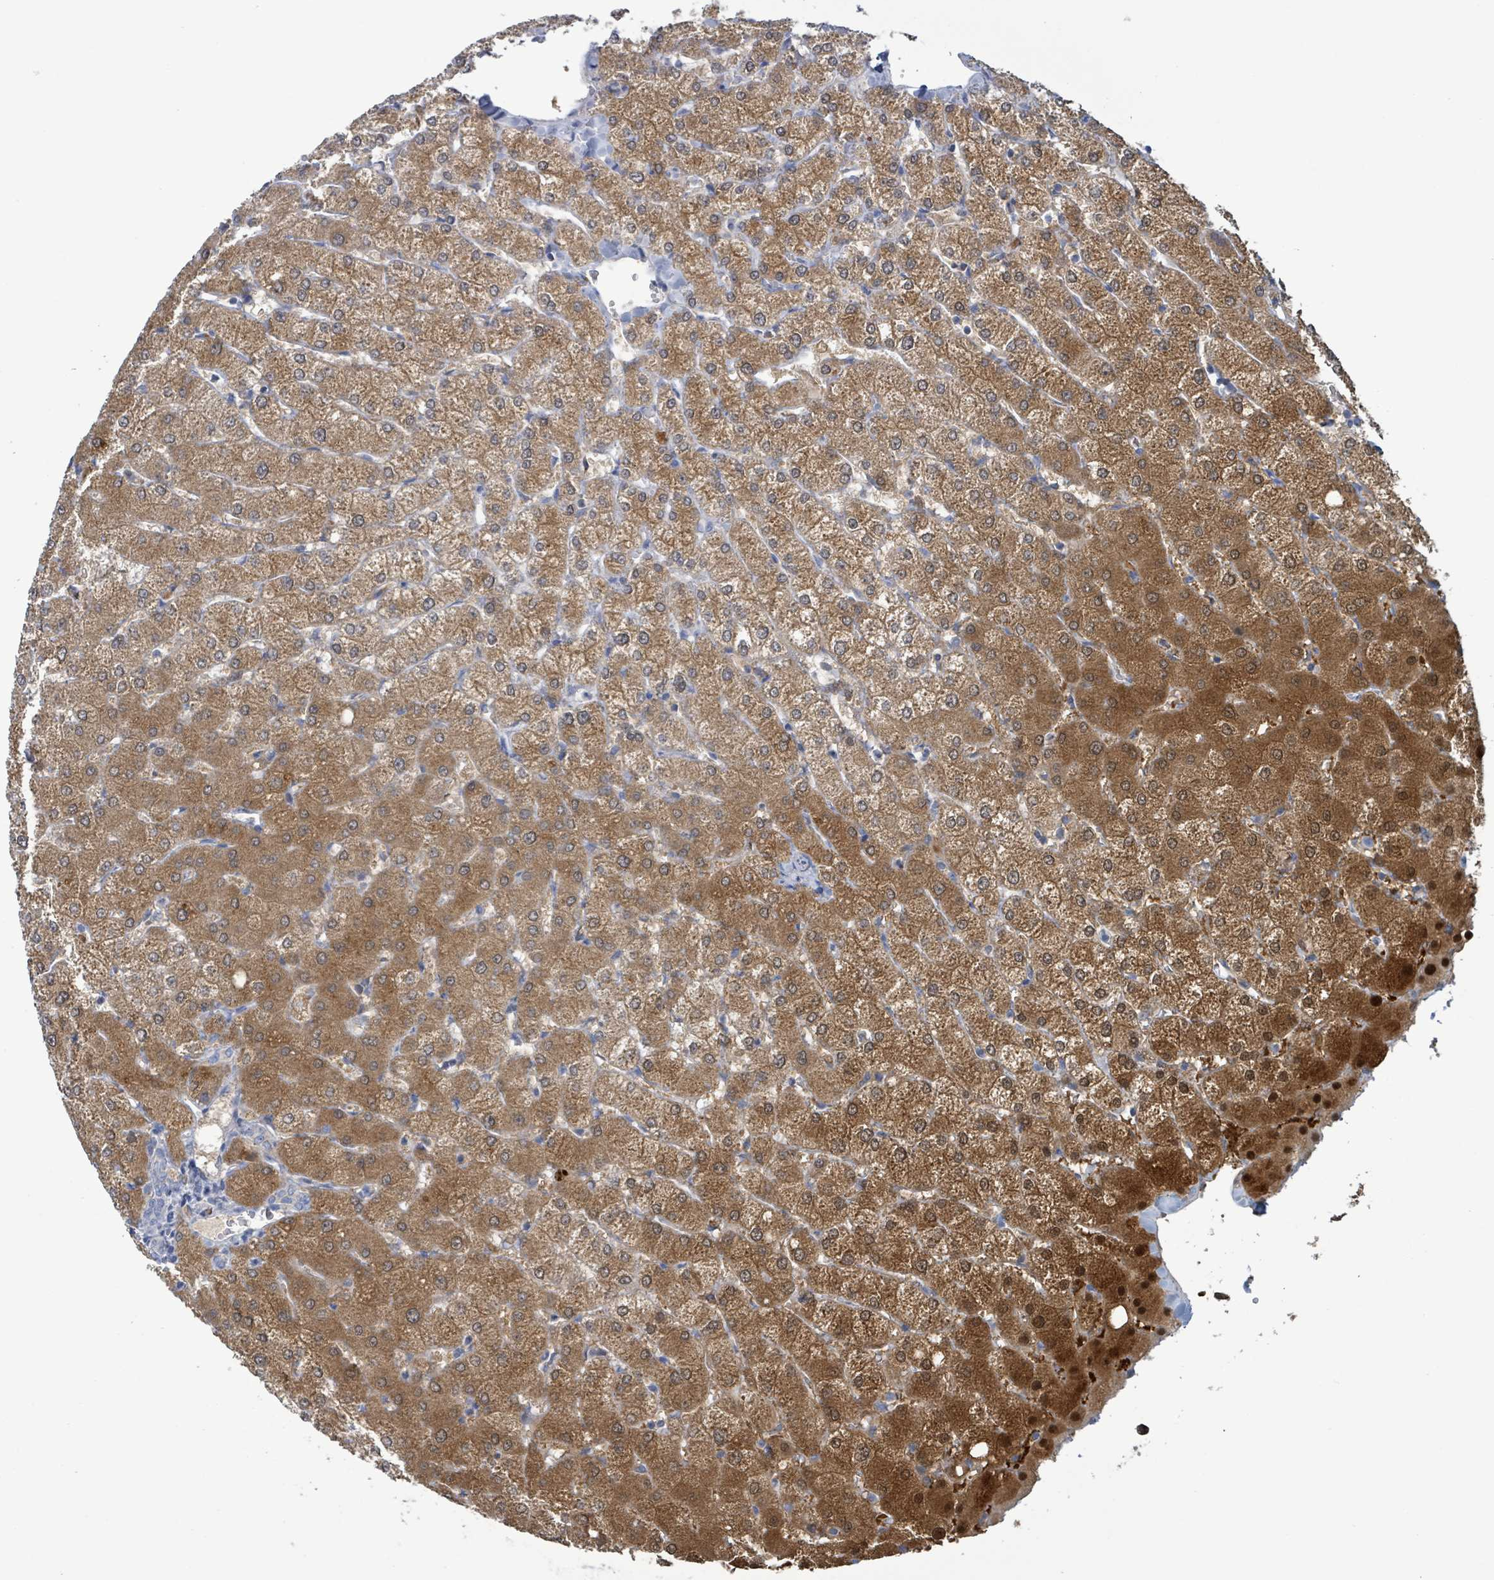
{"staining": {"intensity": "negative", "quantity": "none", "location": "none"}, "tissue": "liver", "cell_type": "Cholangiocytes", "image_type": "normal", "snomed": [{"axis": "morphology", "description": "Normal tissue, NOS"}, {"axis": "topography", "description": "Liver"}], "caption": "The immunohistochemistry histopathology image has no significant positivity in cholangiocytes of liver.", "gene": "AKR1C4", "patient": {"sex": "female", "age": 54}}